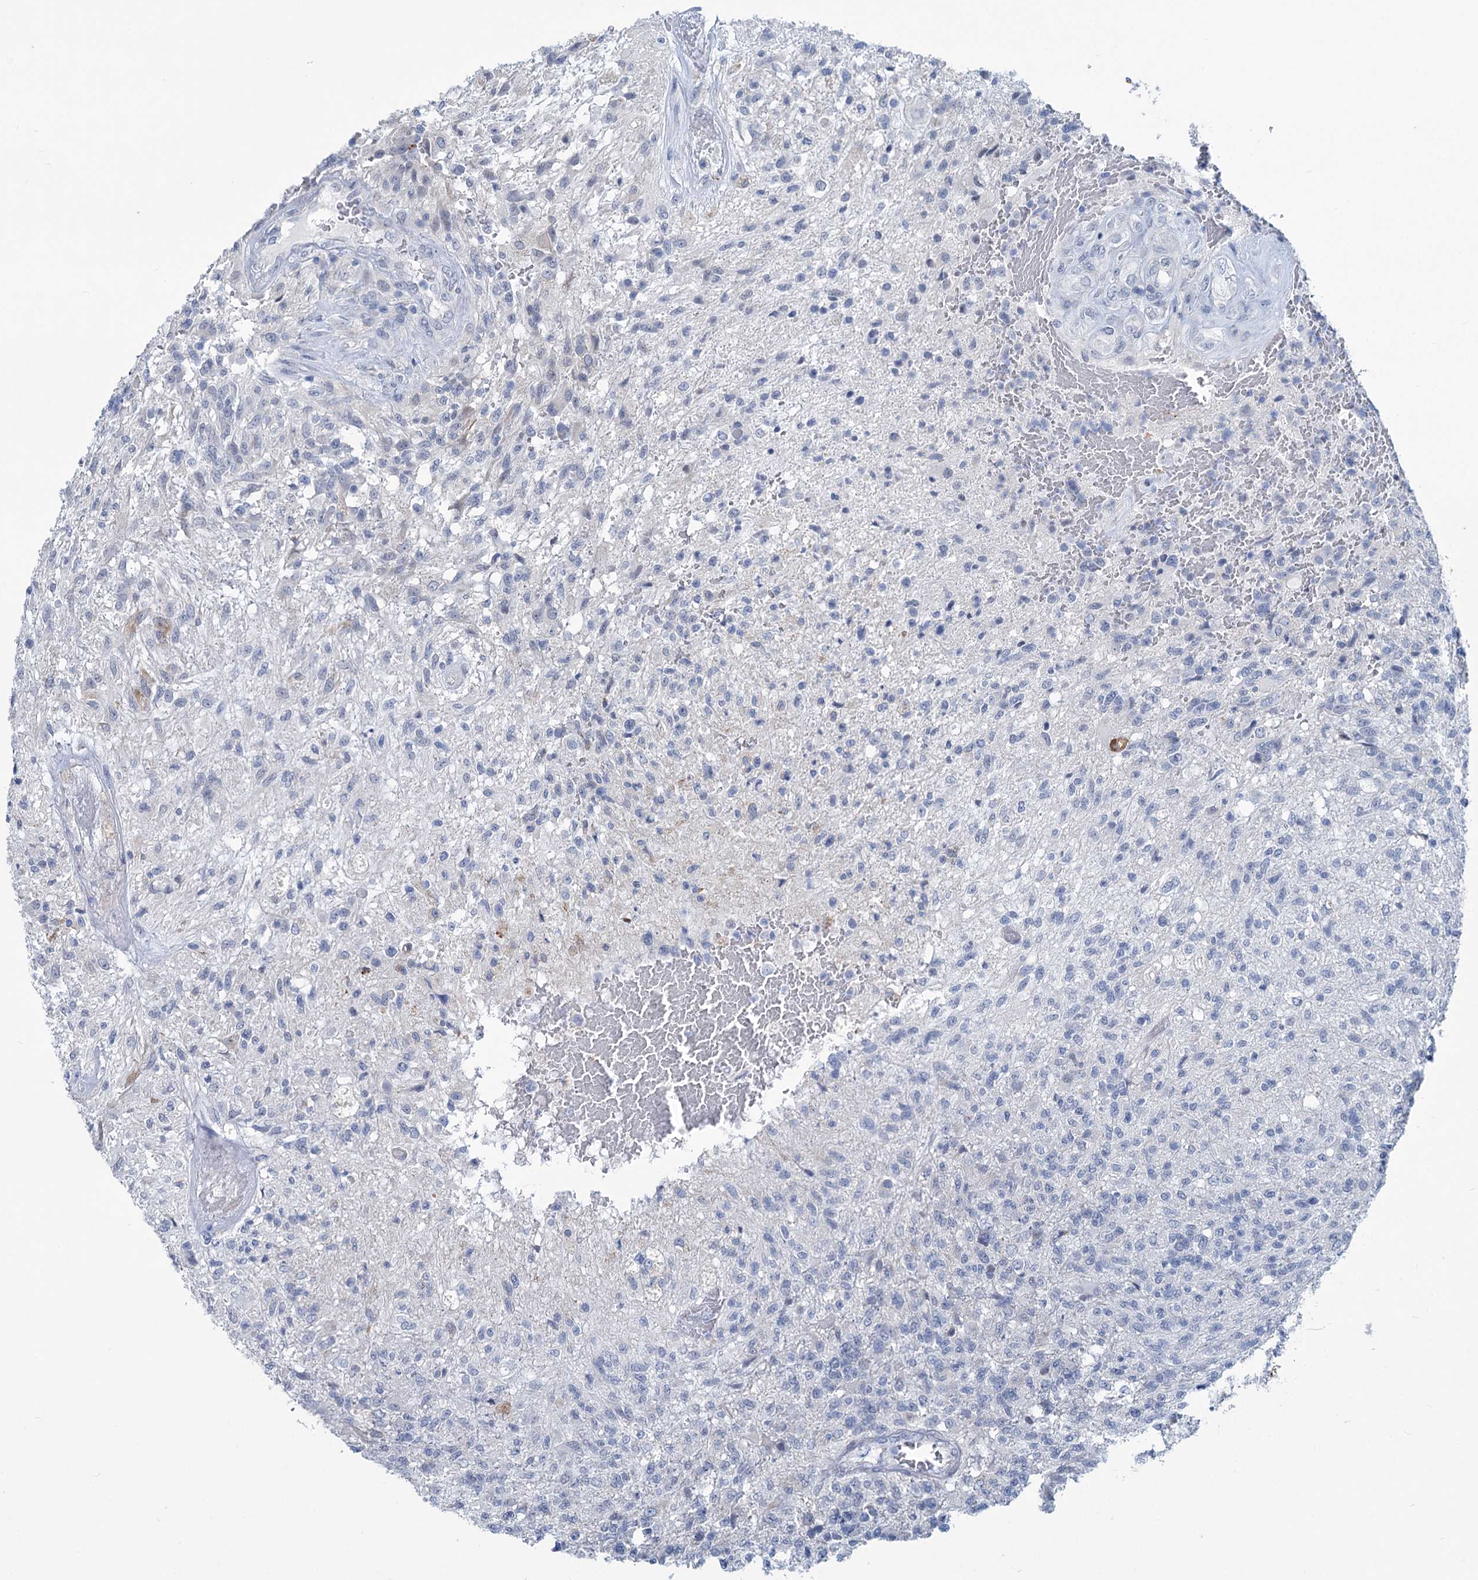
{"staining": {"intensity": "negative", "quantity": "none", "location": "none"}, "tissue": "glioma", "cell_type": "Tumor cells", "image_type": "cancer", "snomed": [{"axis": "morphology", "description": "Glioma, malignant, High grade"}, {"axis": "topography", "description": "Brain"}], "caption": "An image of human glioma is negative for staining in tumor cells.", "gene": "NEU3", "patient": {"sex": "male", "age": 56}}